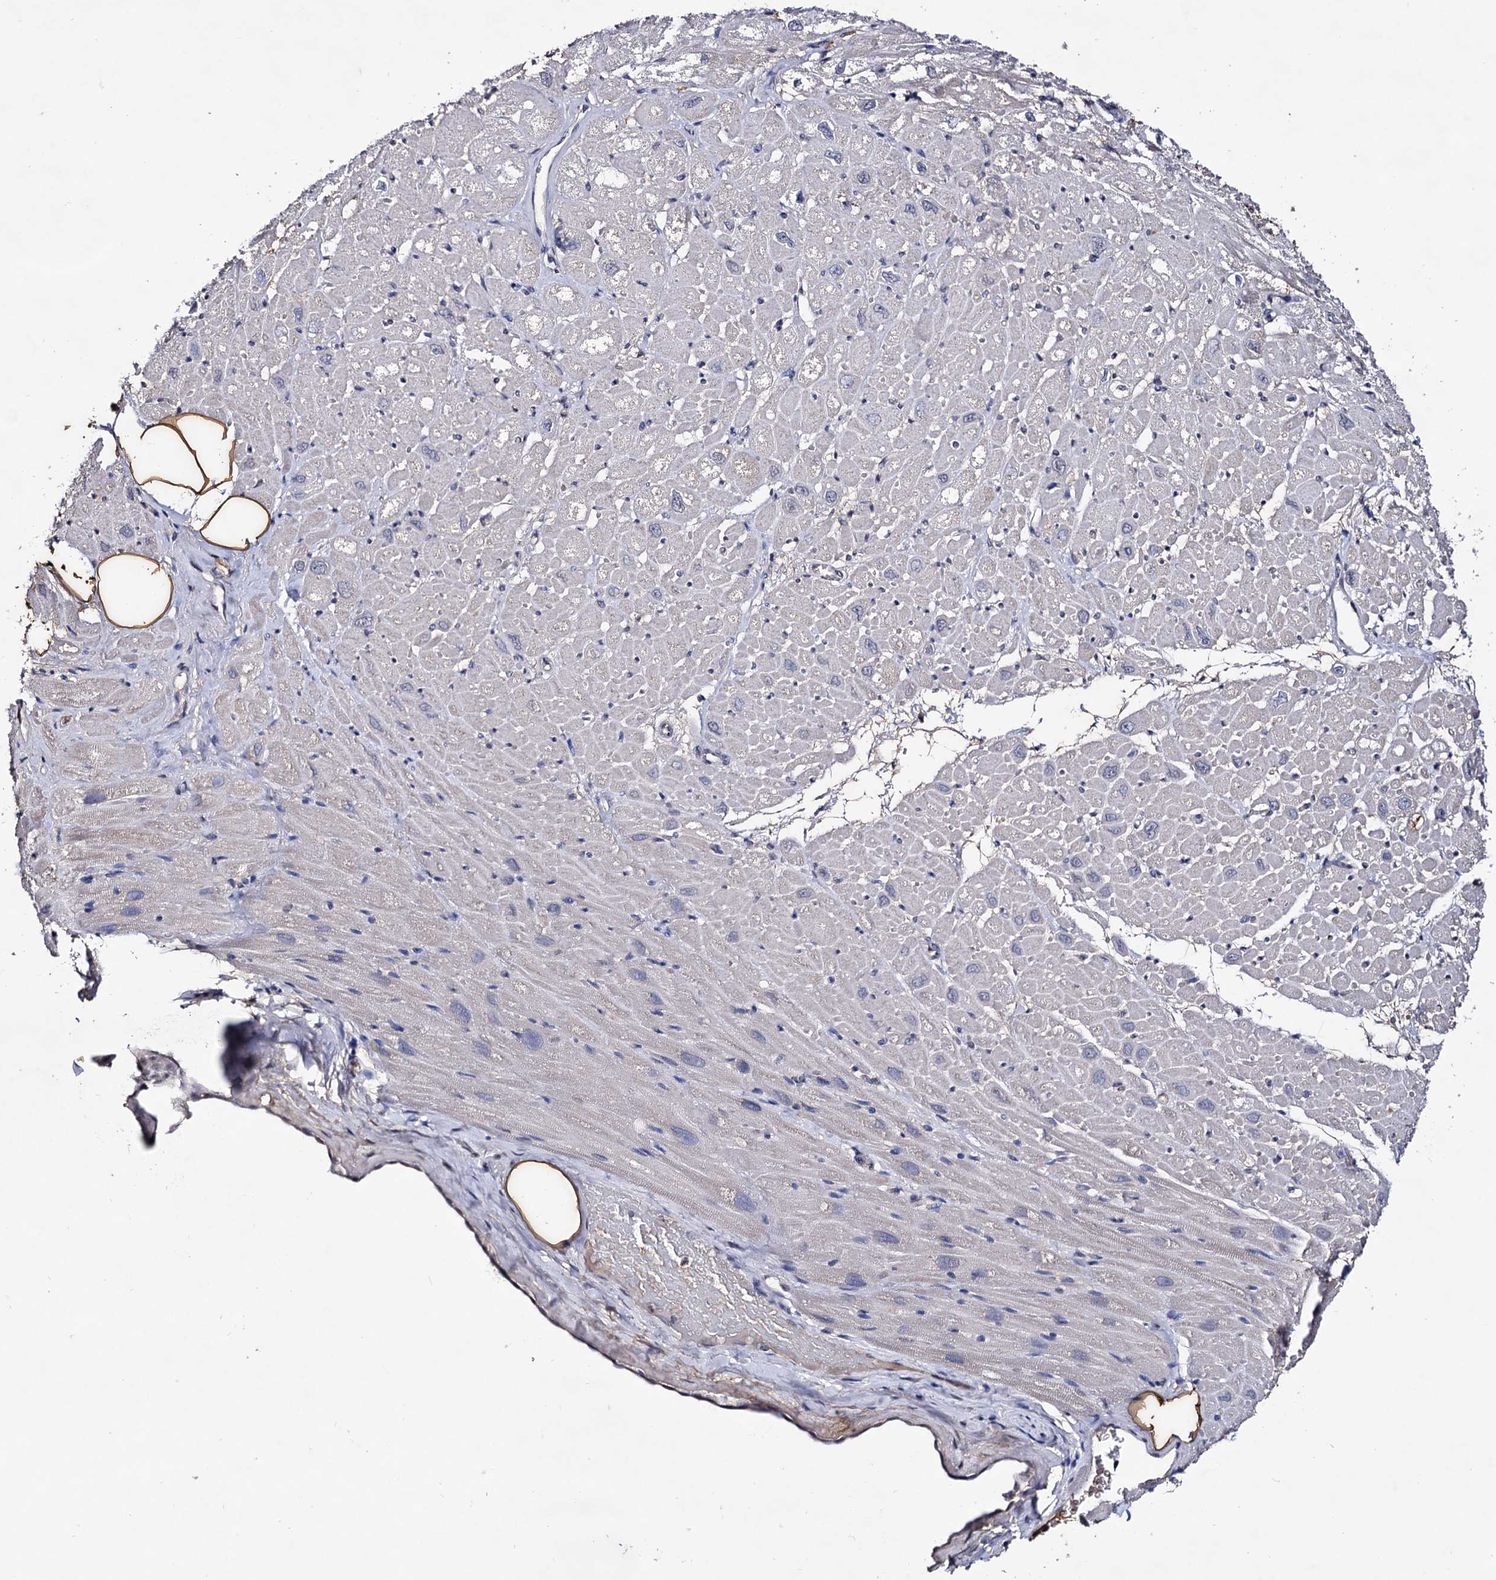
{"staining": {"intensity": "negative", "quantity": "none", "location": "none"}, "tissue": "heart muscle", "cell_type": "Cardiomyocytes", "image_type": "normal", "snomed": [{"axis": "morphology", "description": "Normal tissue, NOS"}, {"axis": "topography", "description": "Heart"}], "caption": "Cardiomyocytes are negative for protein expression in normal human heart muscle. (Brightfield microscopy of DAB (3,3'-diaminobenzidine) immunohistochemistry at high magnification).", "gene": "PLIN1", "patient": {"sex": "male", "age": 50}}